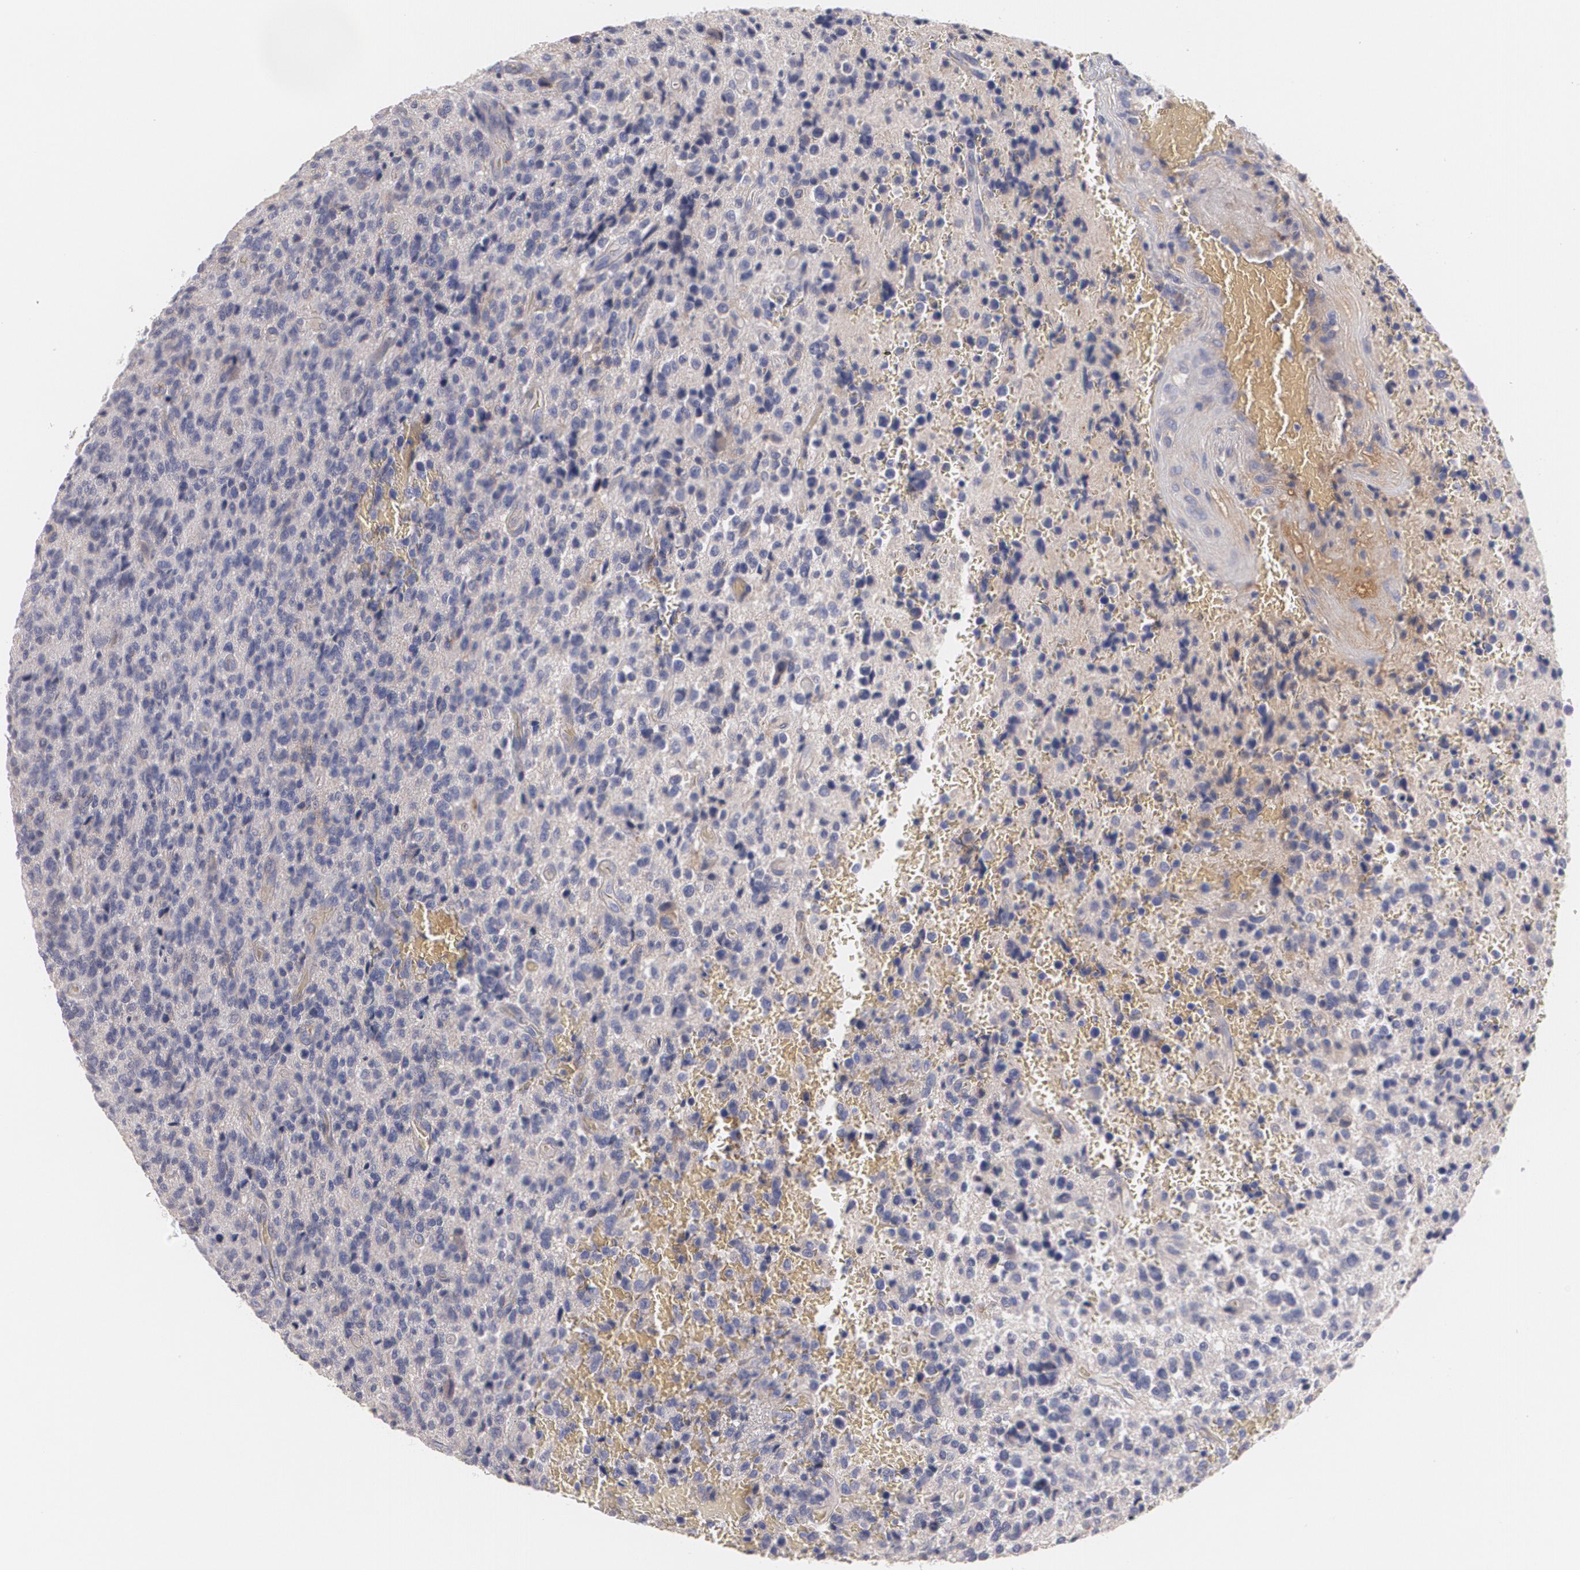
{"staining": {"intensity": "negative", "quantity": "none", "location": "none"}, "tissue": "glioma", "cell_type": "Tumor cells", "image_type": "cancer", "snomed": [{"axis": "morphology", "description": "Glioma, malignant, High grade"}, {"axis": "topography", "description": "Brain"}], "caption": "Protein analysis of malignant glioma (high-grade) demonstrates no significant expression in tumor cells.", "gene": "FBLN1", "patient": {"sex": "male", "age": 36}}